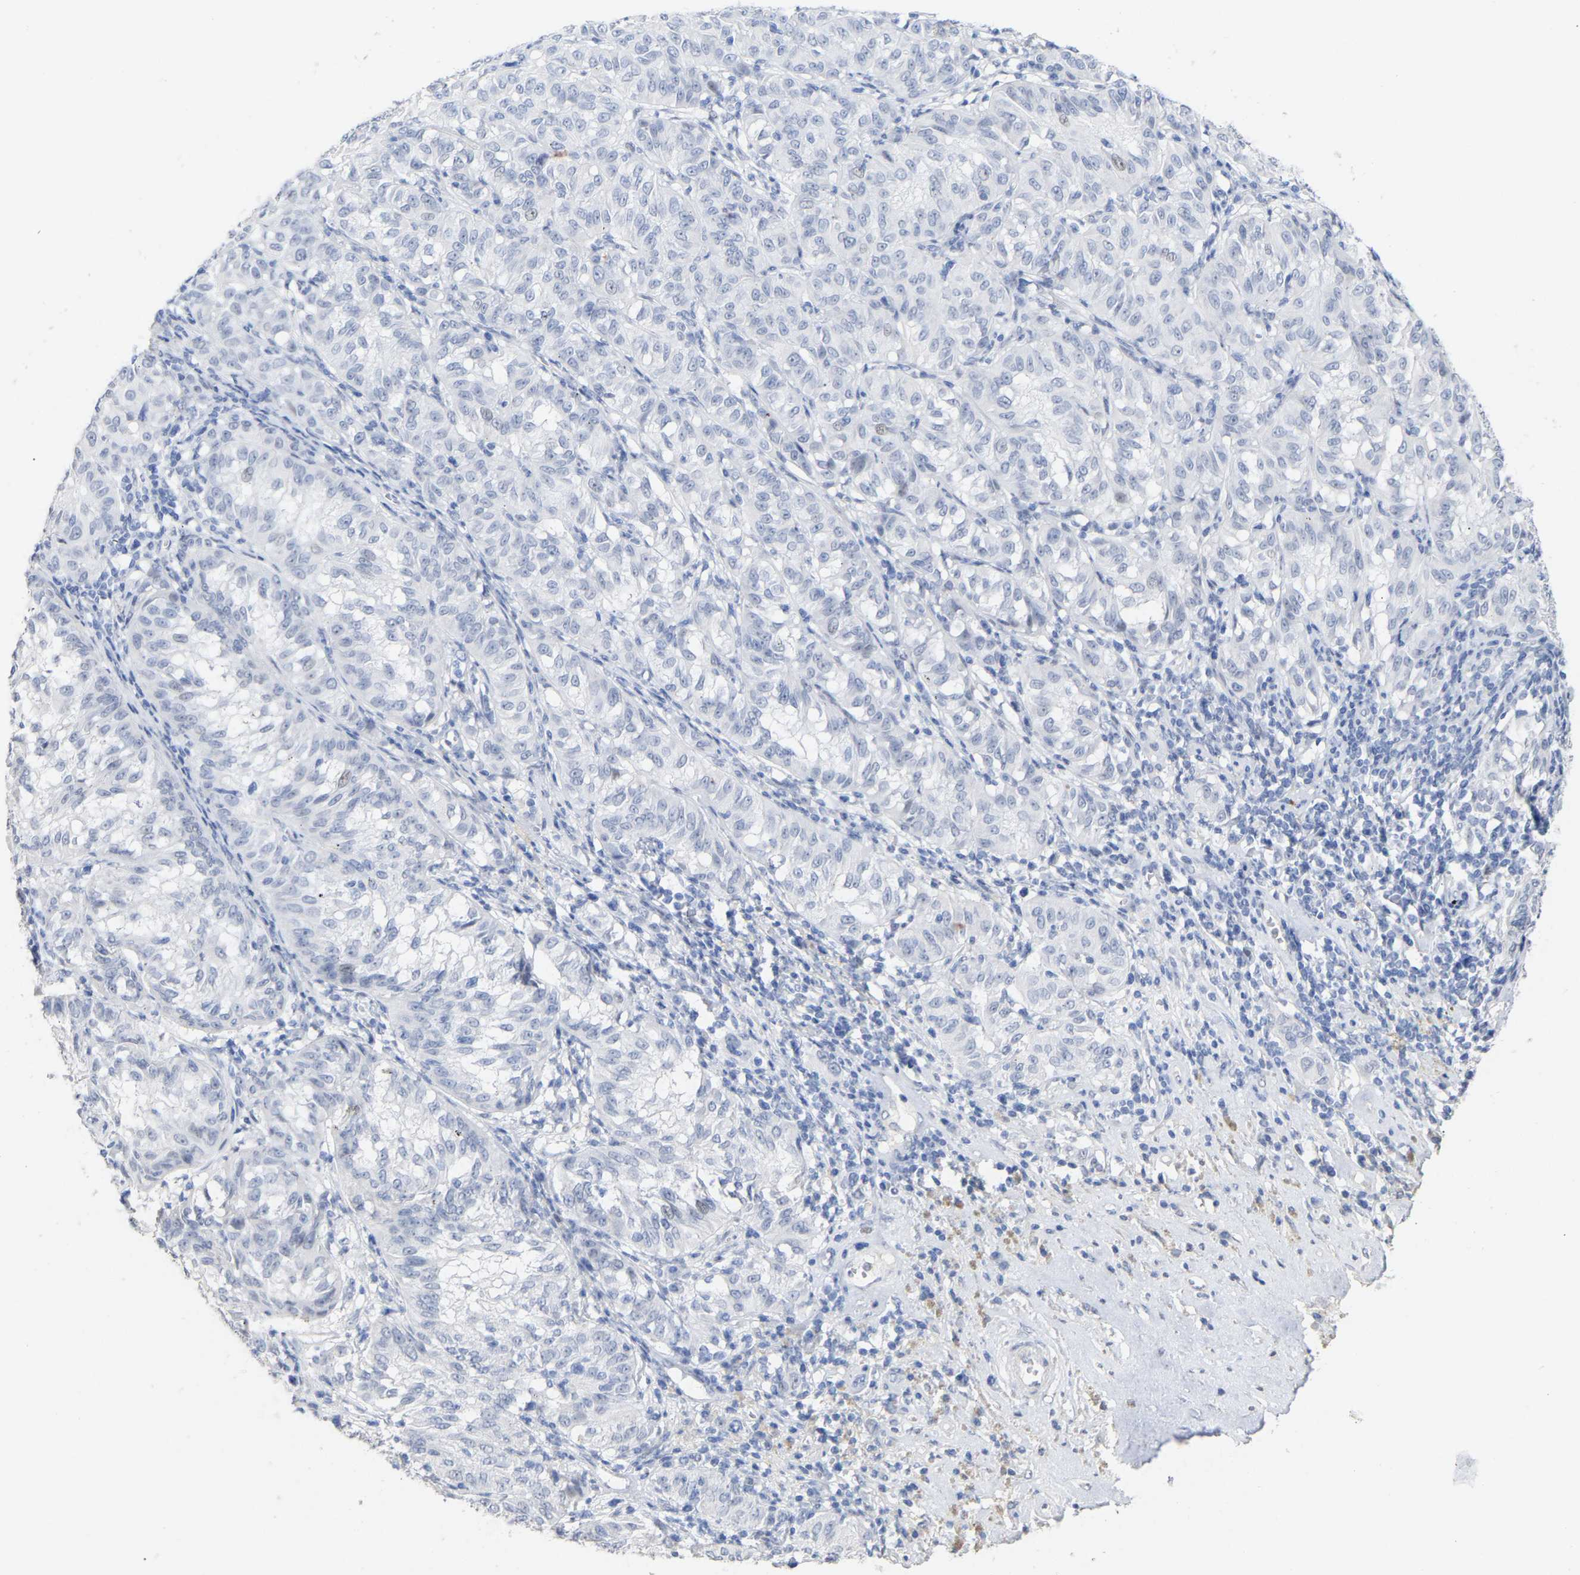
{"staining": {"intensity": "negative", "quantity": "none", "location": "none"}, "tissue": "melanoma", "cell_type": "Tumor cells", "image_type": "cancer", "snomed": [{"axis": "morphology", "description": "Malignant melanoma, NOS"}, {"axis": "topography", "description": "Skin"}], "caption": "Tumor cells are negative for protein expression in human malignant melanoma.", "gene": "AMPH", "patient": {"sex": "female", "age": 72}}